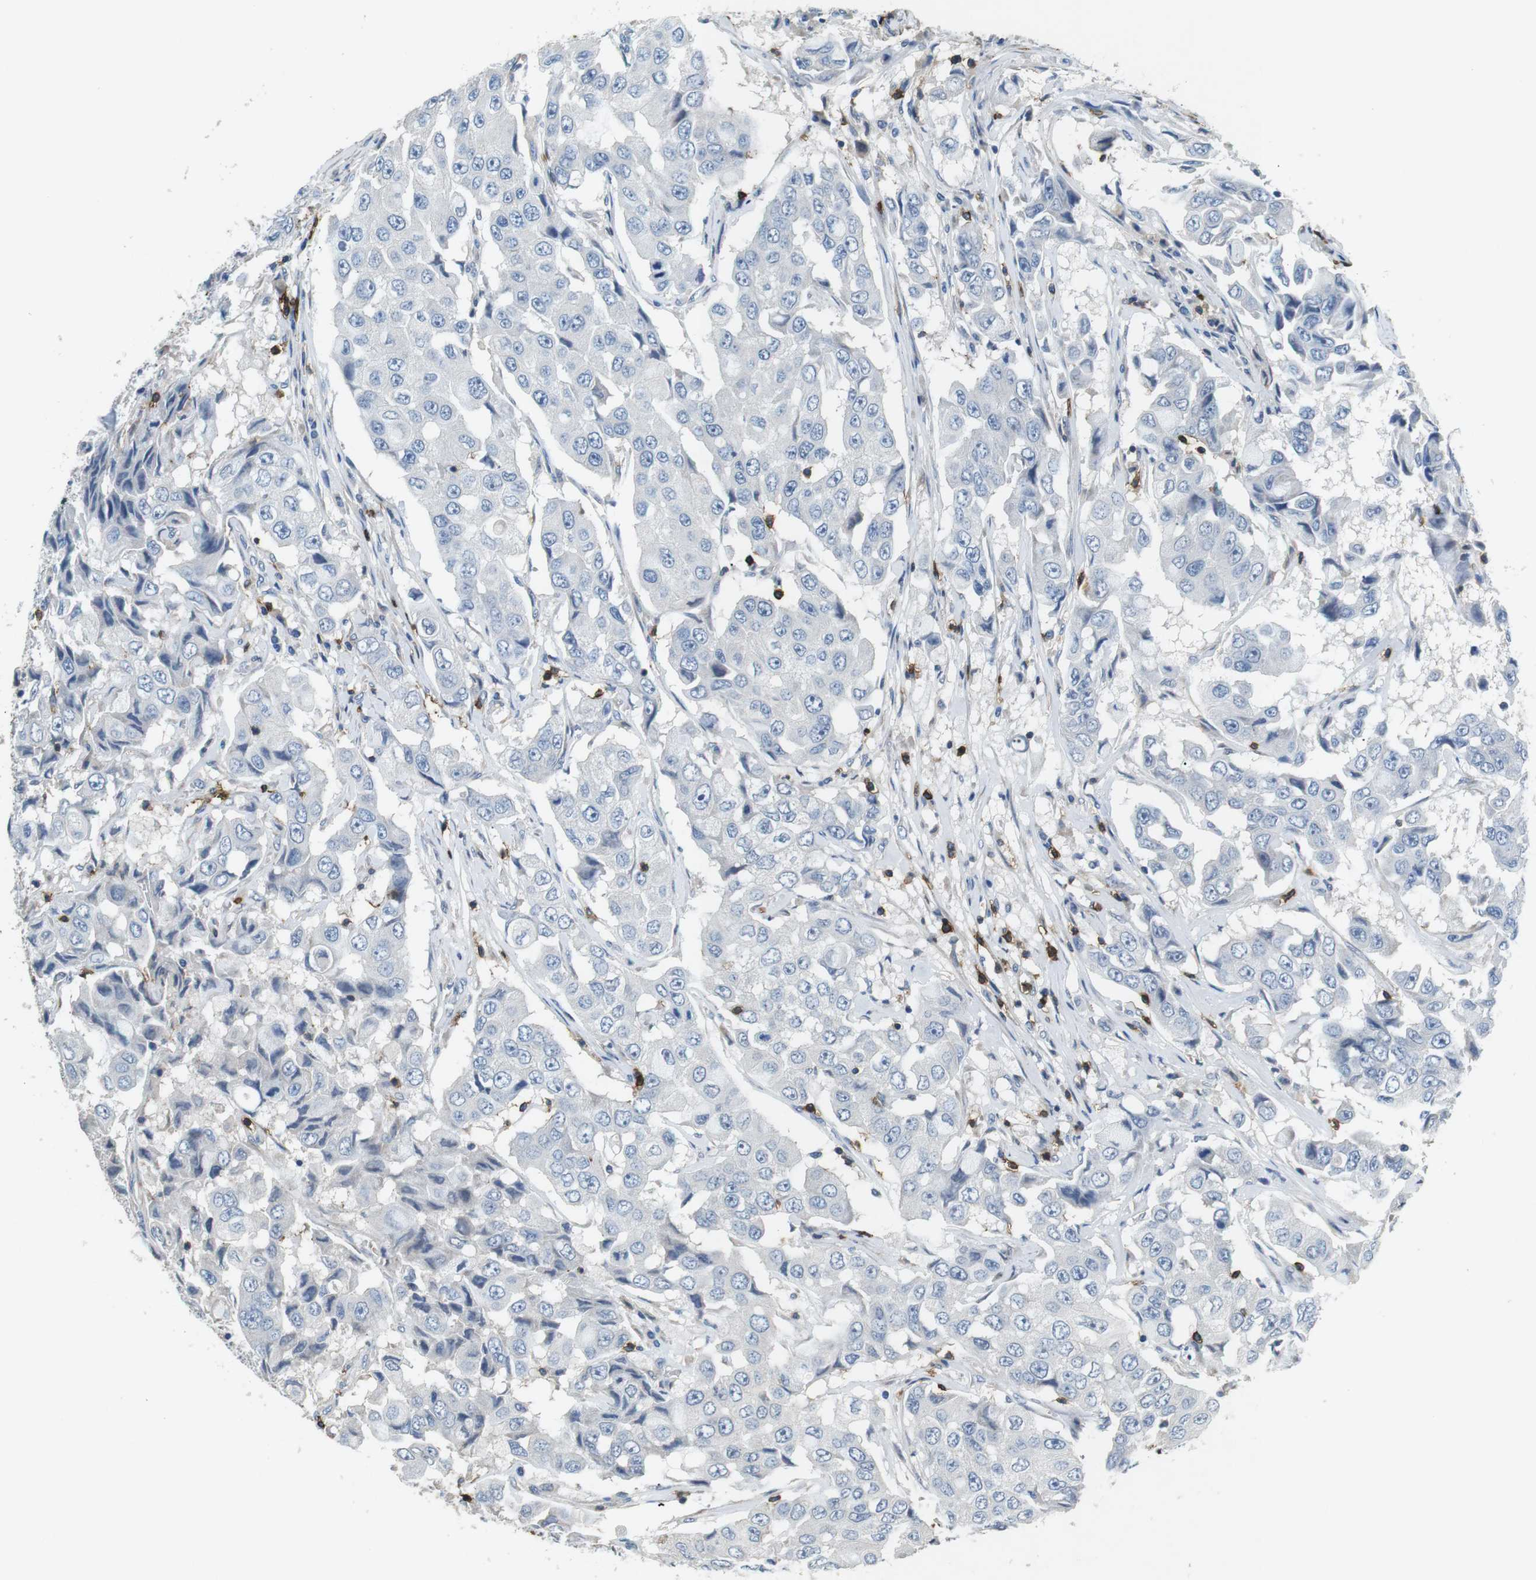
{"staining": {"intensity": "negative", "quantity": "none", "location": "none"}, "tissue": "breast cancer", "cell_type": "Tumor cells", "image_type": "cancer", "snomed": [{"axis": "morphology", "description": "Duct carcinoma"}, {"axis": "topography", "description": "Breast"}], "caption": "A micrograph of breast invasive ductal carcinoma stained for a protein shows no brown staining in tumor cells.", "gene": "CD6", "patient": {"sex": "female", "age": 27}}